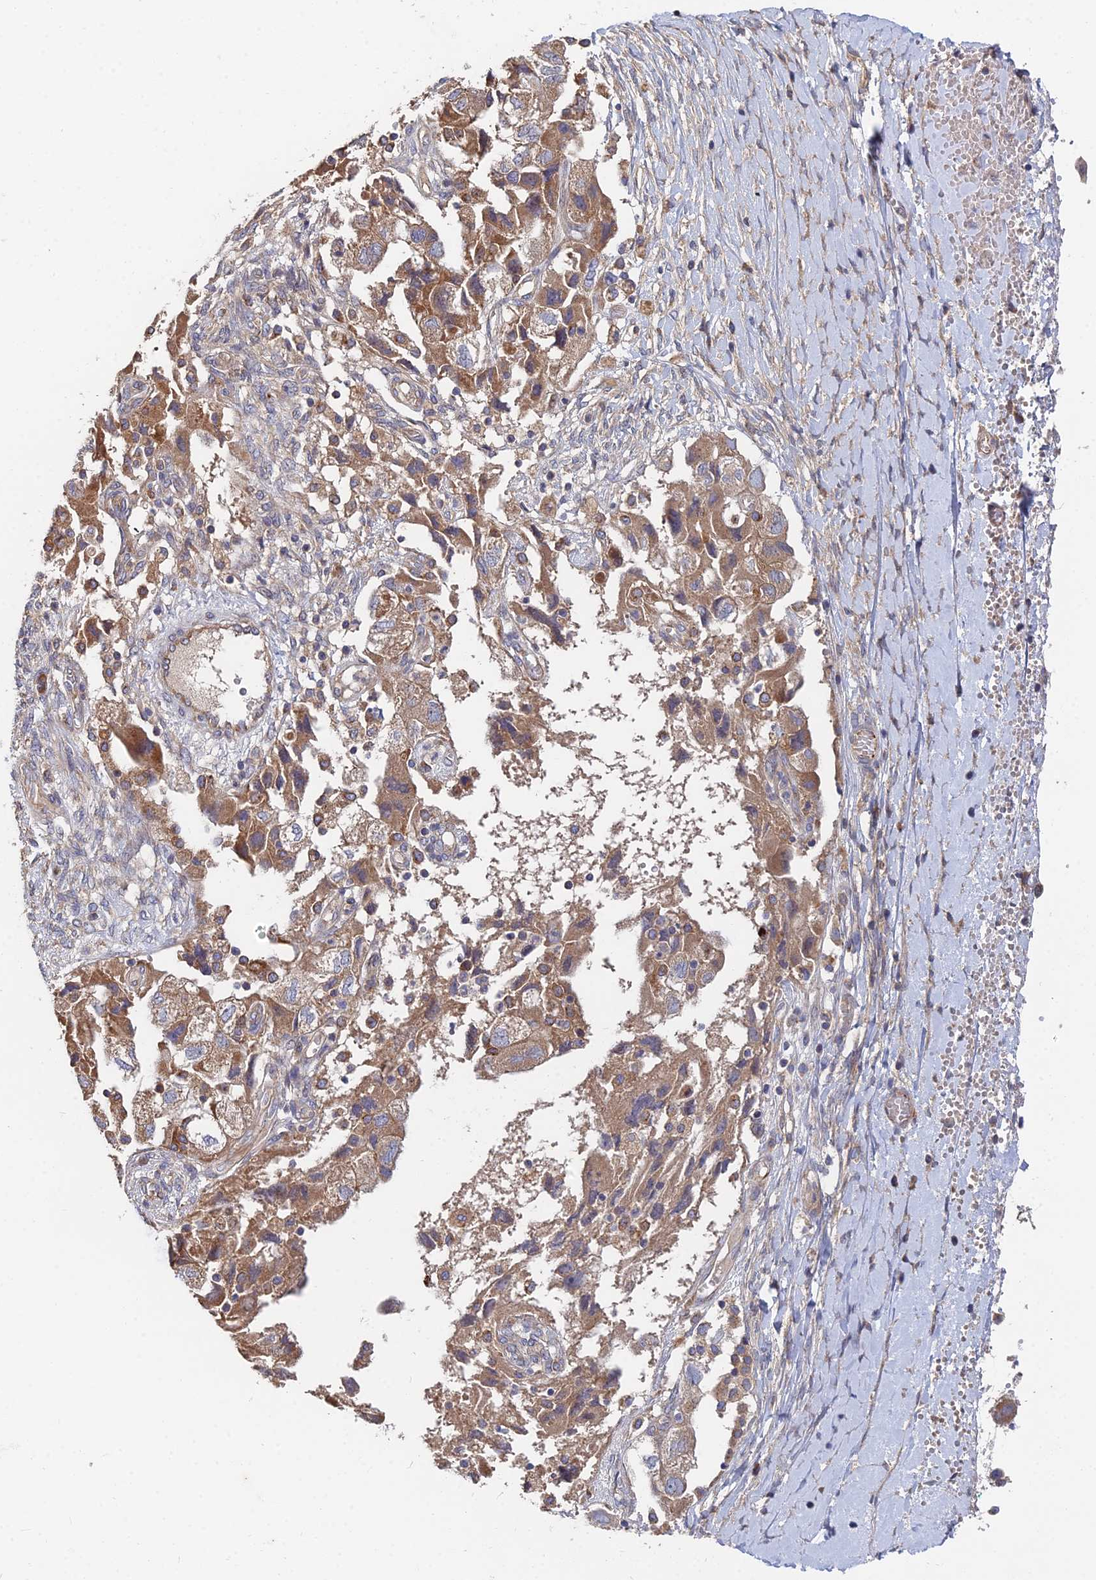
{"staining": {"intensity": "moderate", "quantity": ">75%", "location": "cytoplasmic/membranous"}, "tissue": "ovarian cancer", "cell_type": "Tumor cells", "image_type": "cancer", "snomed": [{"axis": "morphology", "description": "Carcinoma, NOS"}, {"axis": "morphology", "description": "Cystadenocarcinoma, serous, NOS"}, {"axis": "topography", "description": "Ovary"}], "caption": "A brown stain labels moderate cytoplasmic/membranous staining of a protein in human ovarian cancer tumor cells.", "gene": "CCZ1", "patient": {"sex": "female", "age": 69}}